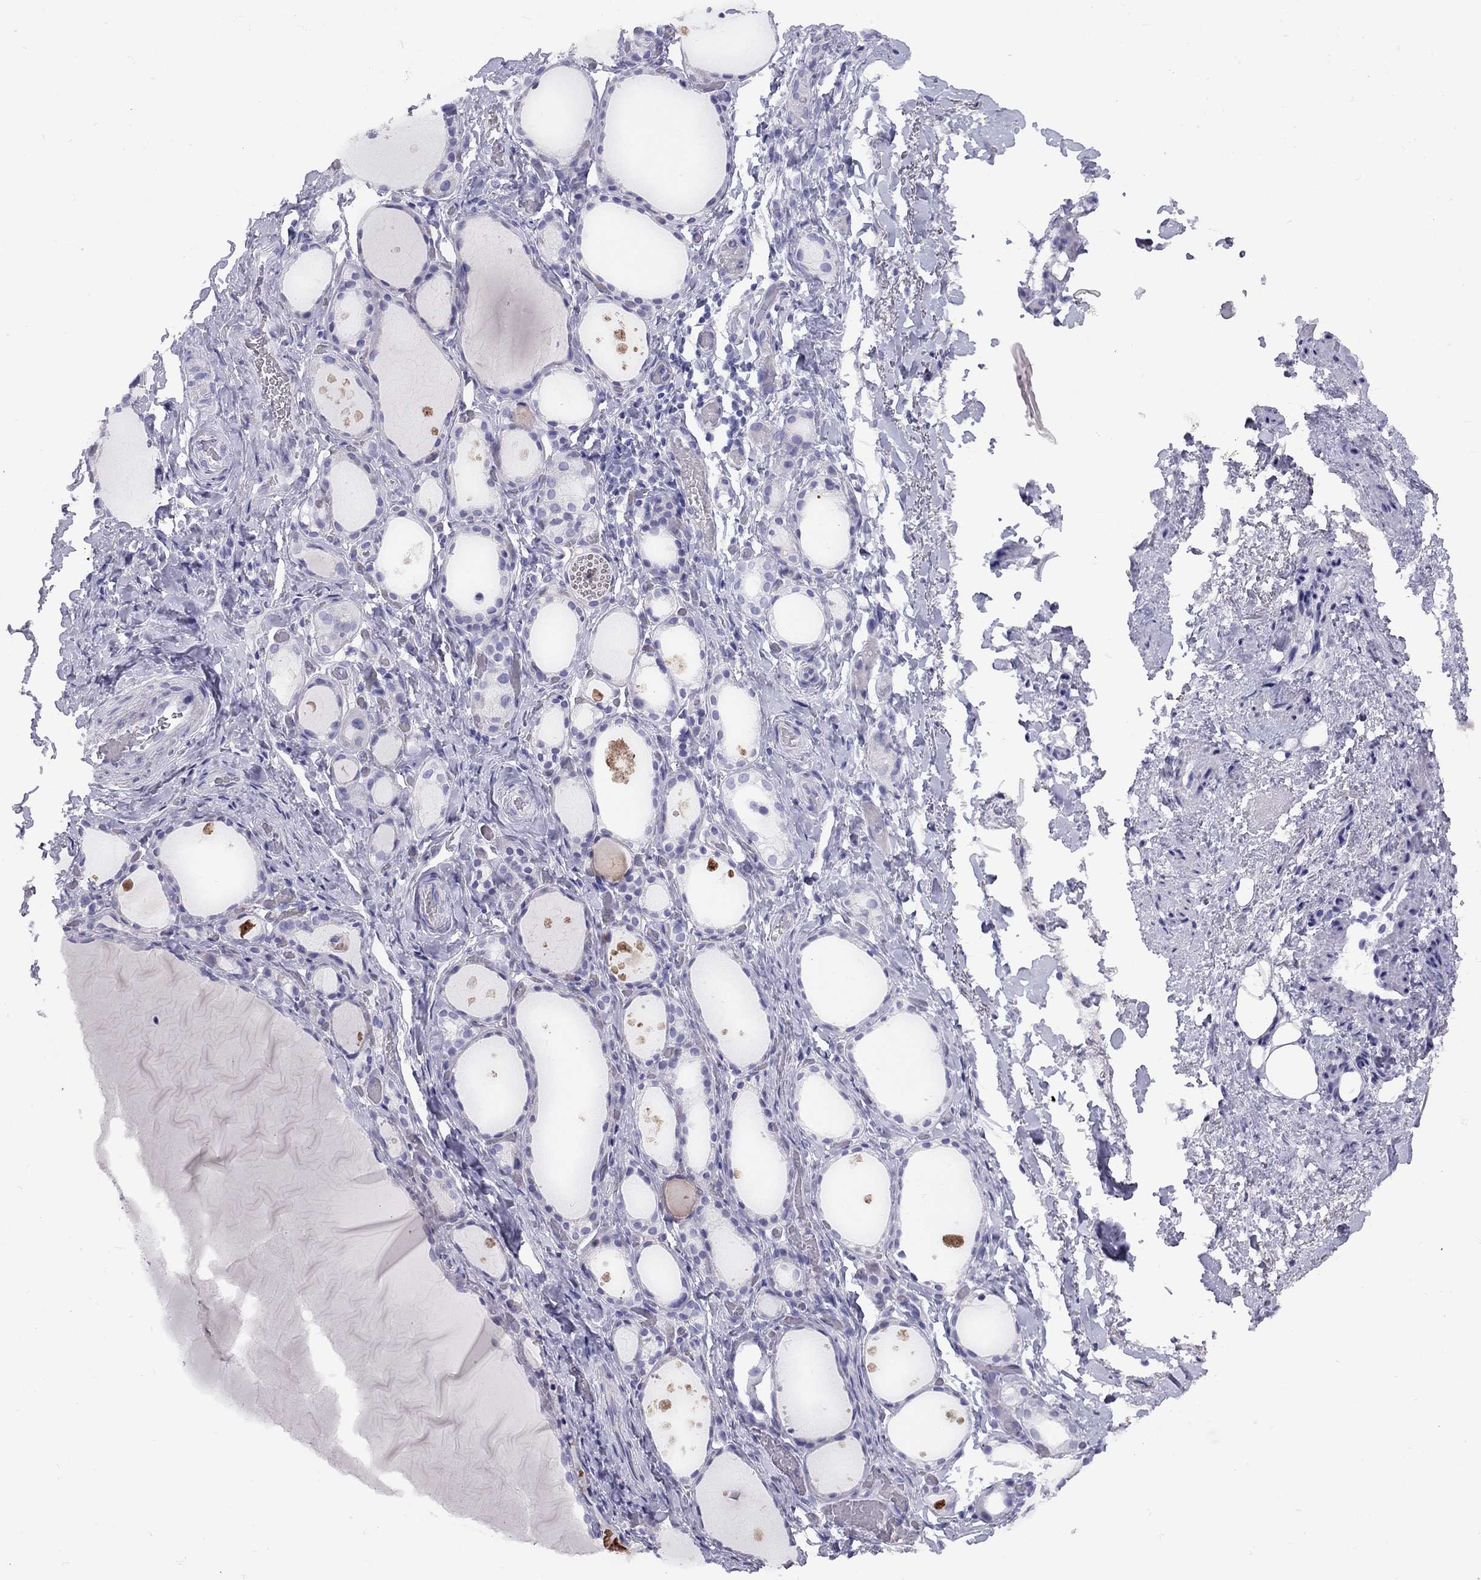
{"staining": {"intensity": "negative", "quantity": "none", "location": "none"}, "tissue": "thyroid gland", "cell_type": "Glandular cells", "image_type": "normal", "snomed": [{"axis": "morphology", "description": "Normal tissue, NOS"}, {"axis": "topography", "description": "Thyroid gland"}], "caption": "IHC micrograph of unremarkable thyroid gland: thyroid gland stained with DAB displays no significant protein expression in glandular cells.", "gene": "FSCN3", "patient": {"sex": "male", "age": 68}}